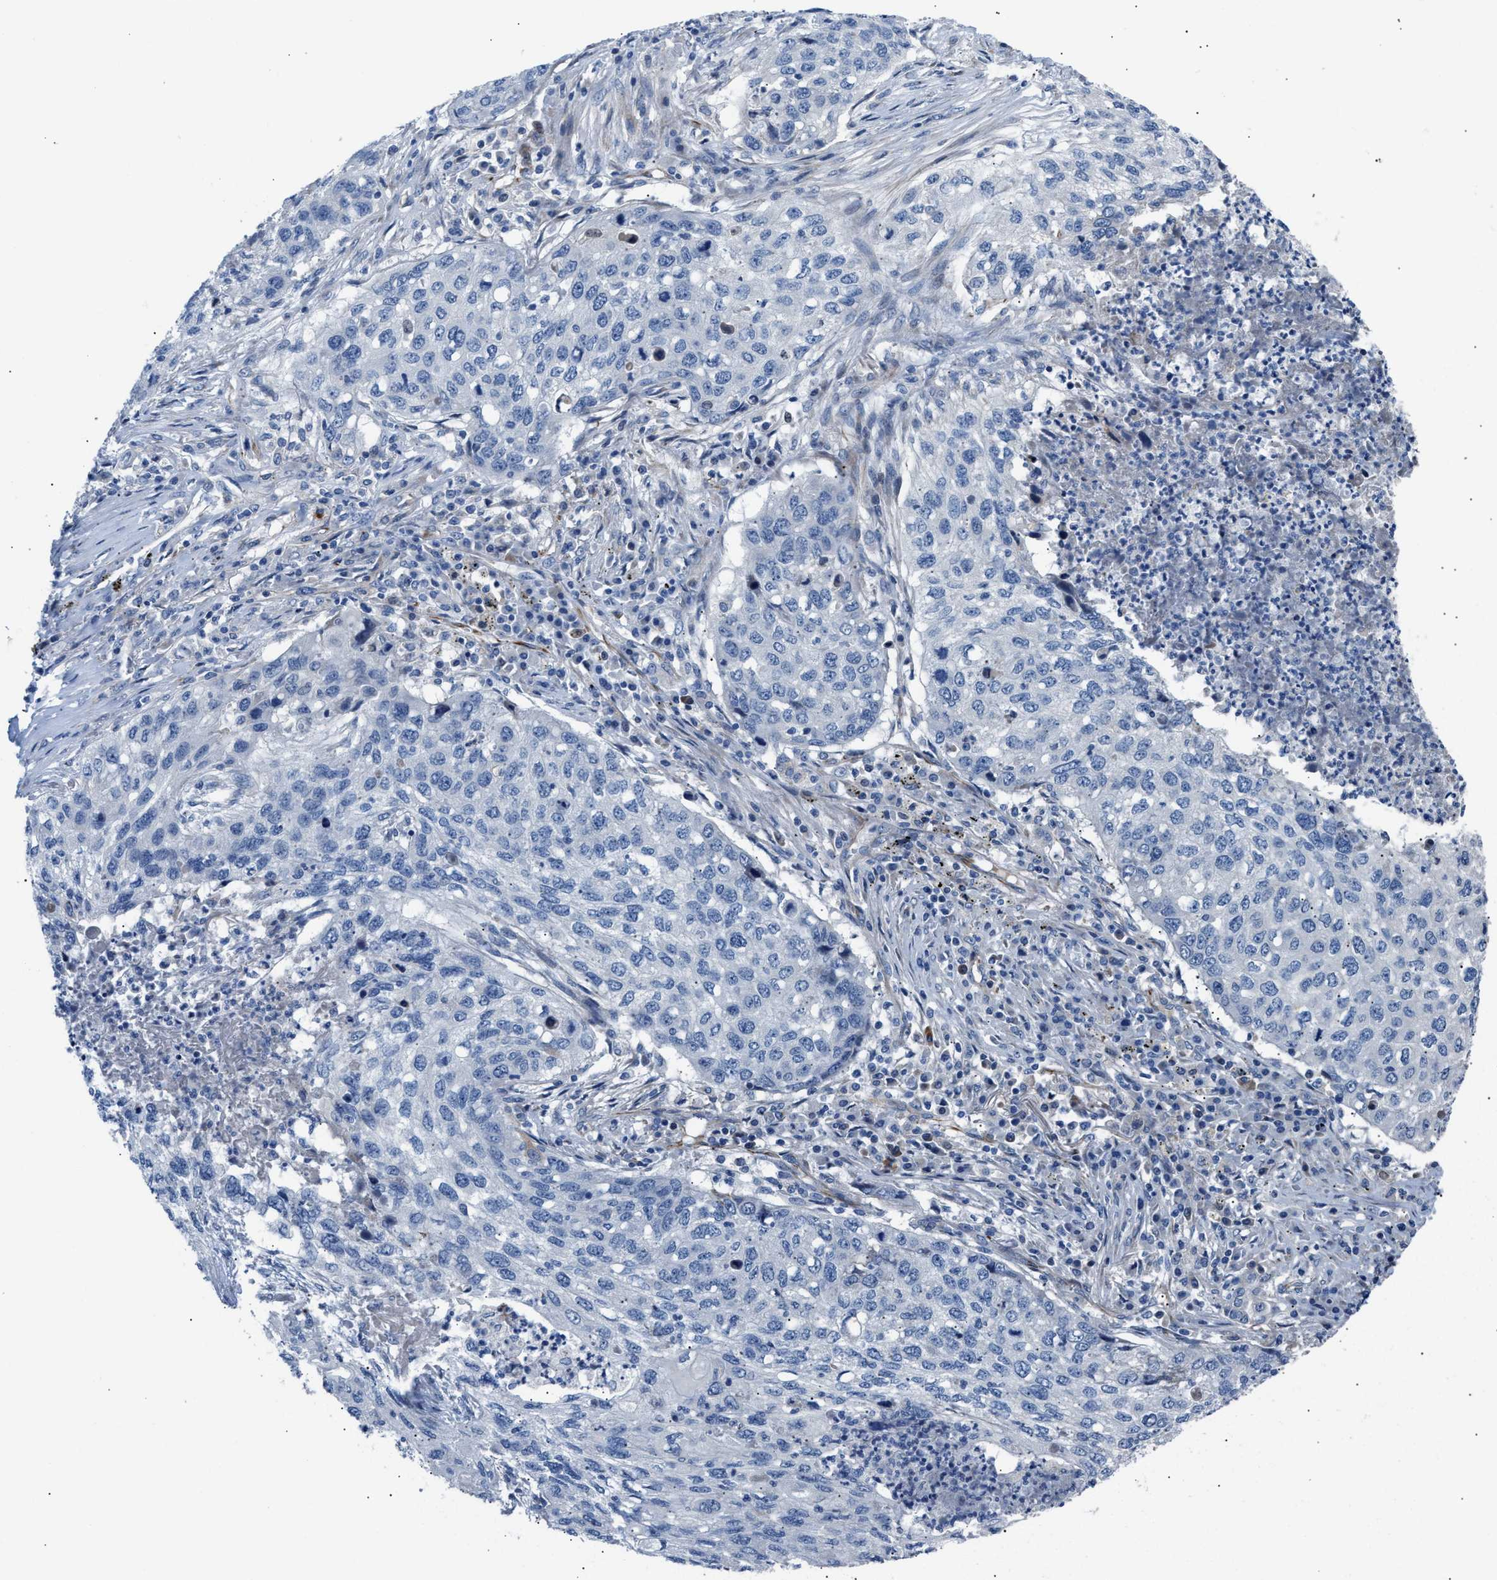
{"staining": {"intensity": "negative", "quantity": "none", "location": "none"}, "tissue": "lung cancer", "cell_type": "Tumor cells", "image_type": "cancer", "snomed": [{"axis": "morphology", "description": "Squamous cell carcinoma, NOS"}, {"axis": "topography", "description": "Lung"}], "caption": "Human squamous cell carcinoma (lung) stained for a protein using immunohistochemistry reveals no positivity in tumor cells.", "gene": "TFPI", "patient": {"sex": "female", "age": 63}}